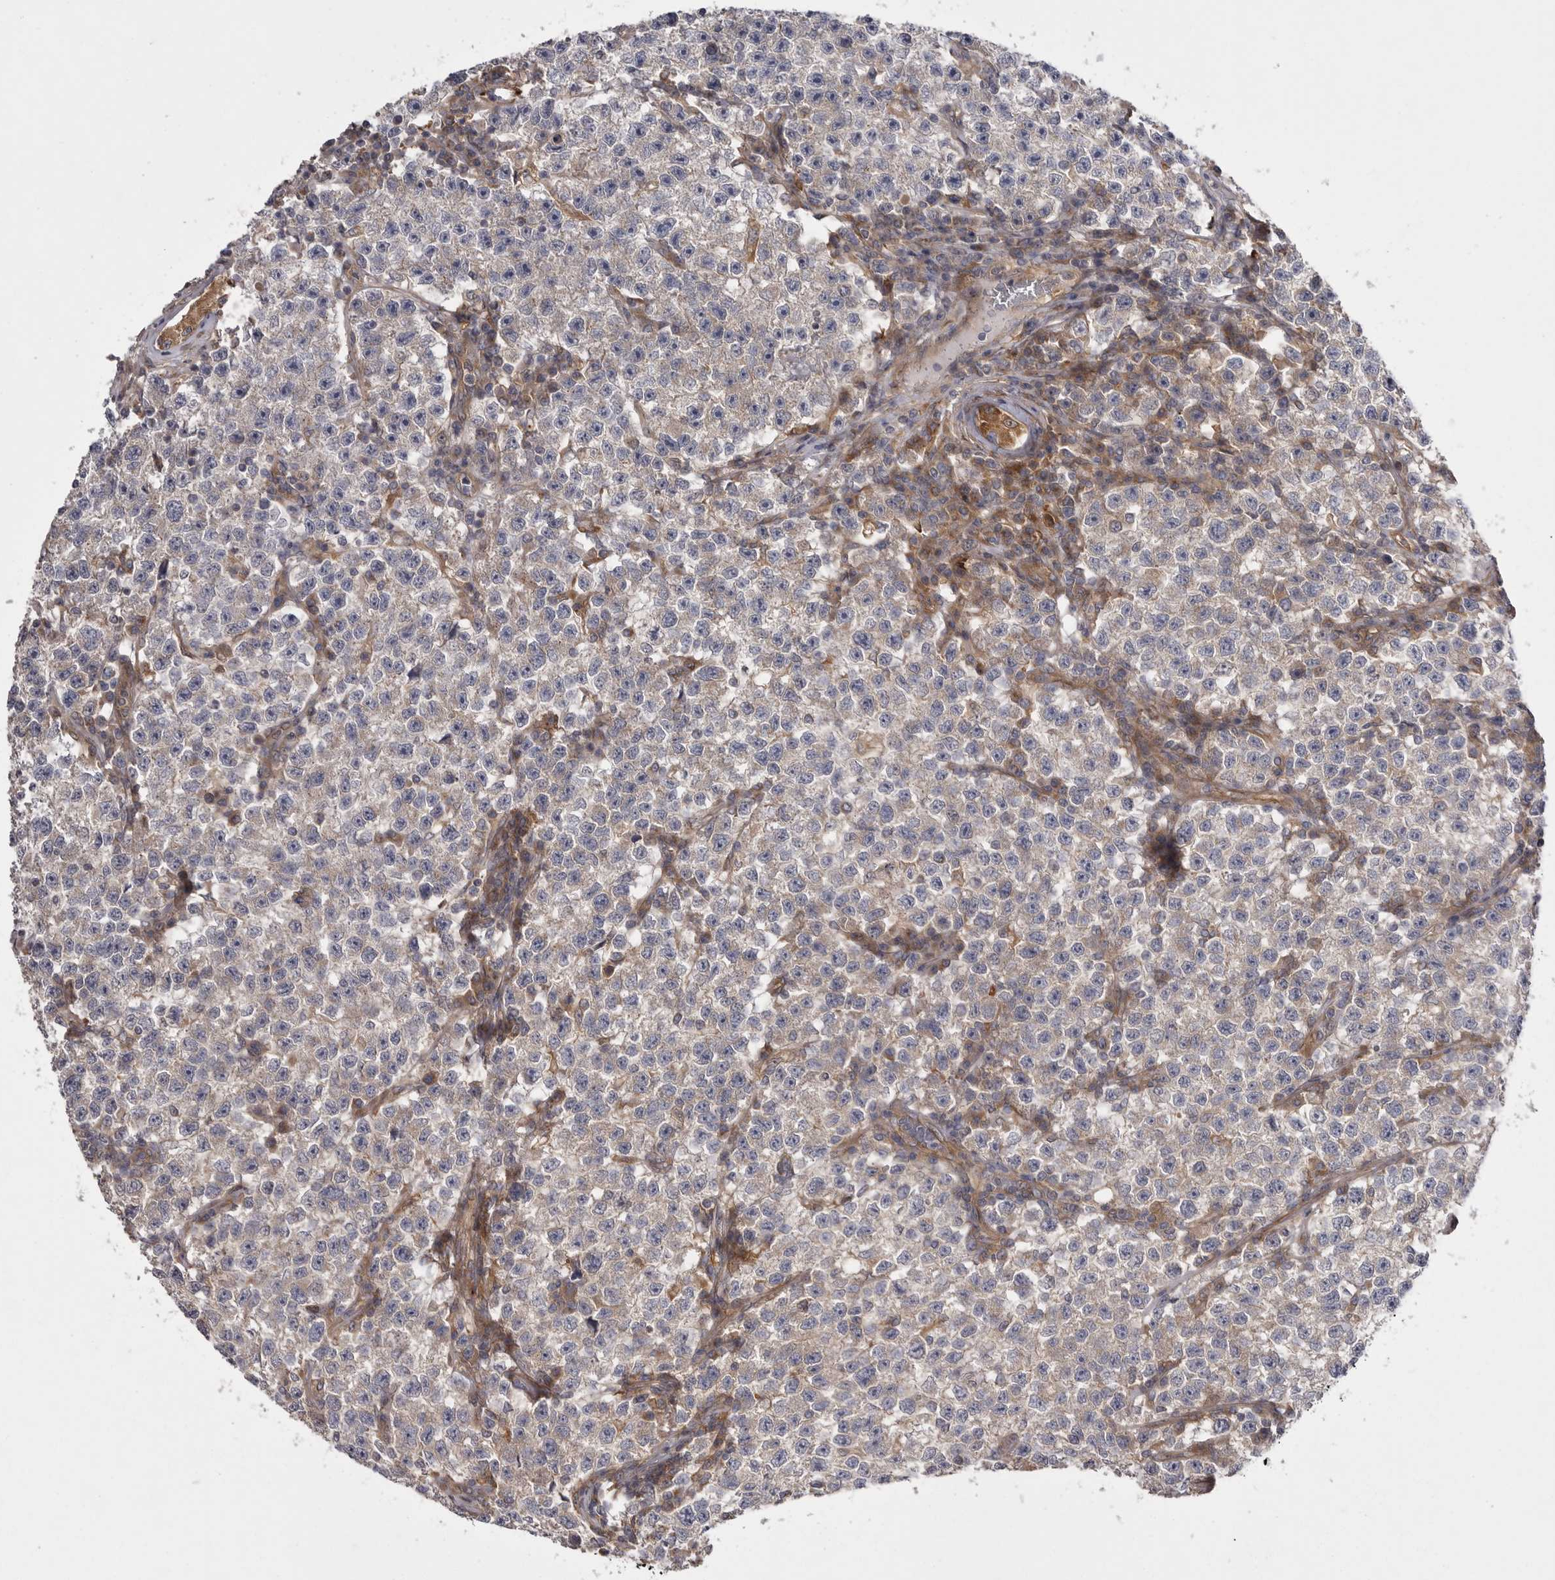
{"staining": {"intensity": "weak", "quantity": "<25%", "location": "cytoplasmic/membranous"}, "tissue": "testis cancer", "cell_type": "Tumor cells", "image_type": "cancer", "snomed": [{"axis": "morphology", "description": "Seminoma, NOS"}, {"axis": "topography", "description": "Testis"}], "caption": "IHC histopathology image of neoplastic tissue: human testis cancer (seminoma) stained with DAB reveals no significant protein staining in tumor cells.", "gene": "OSBPL9", "patient": {"sex": "male", "age": 22}}